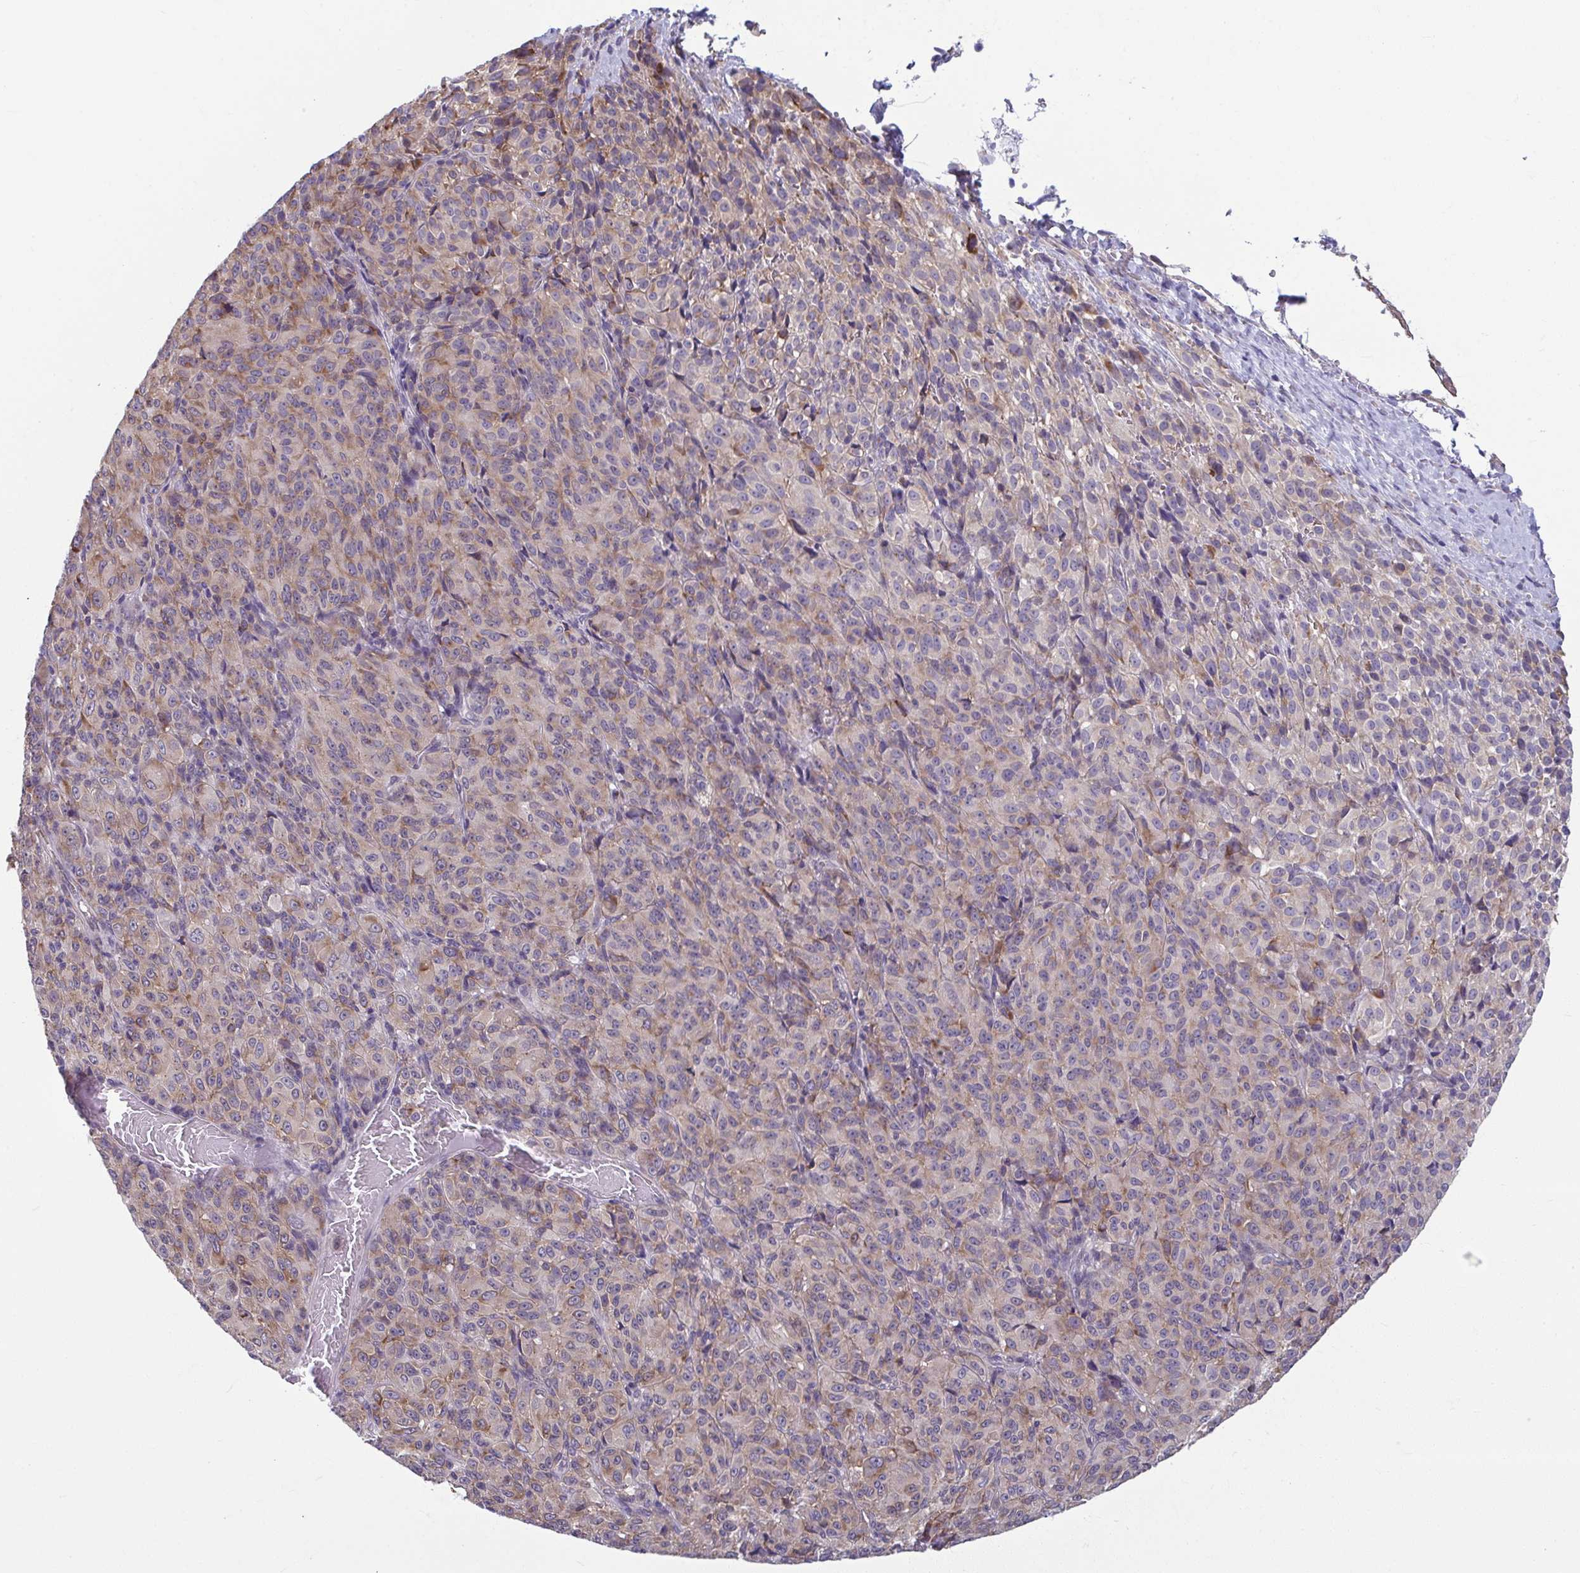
{"staining": {"intensity": "weak", "quantity": "25%-75%", "location": "cytoplasmic/membranous"}, "tissue": "melanoma", "cell_type": "Tumor cells", "image_type": "cancer", "snomed": [{"axis": "morphology", "description": "Malignant melanoma, Metastatic site"}, {"axis": "topography", "description": "Brain"}], "caption": "Malignant melanoma (metastatic site) stained with IHC shows weak cytoplasmic/membranous expression in approximately 25%-75% of tumor cells.", "gene": "TMEM108", "patient": {"sex": "female", "age": 56}}